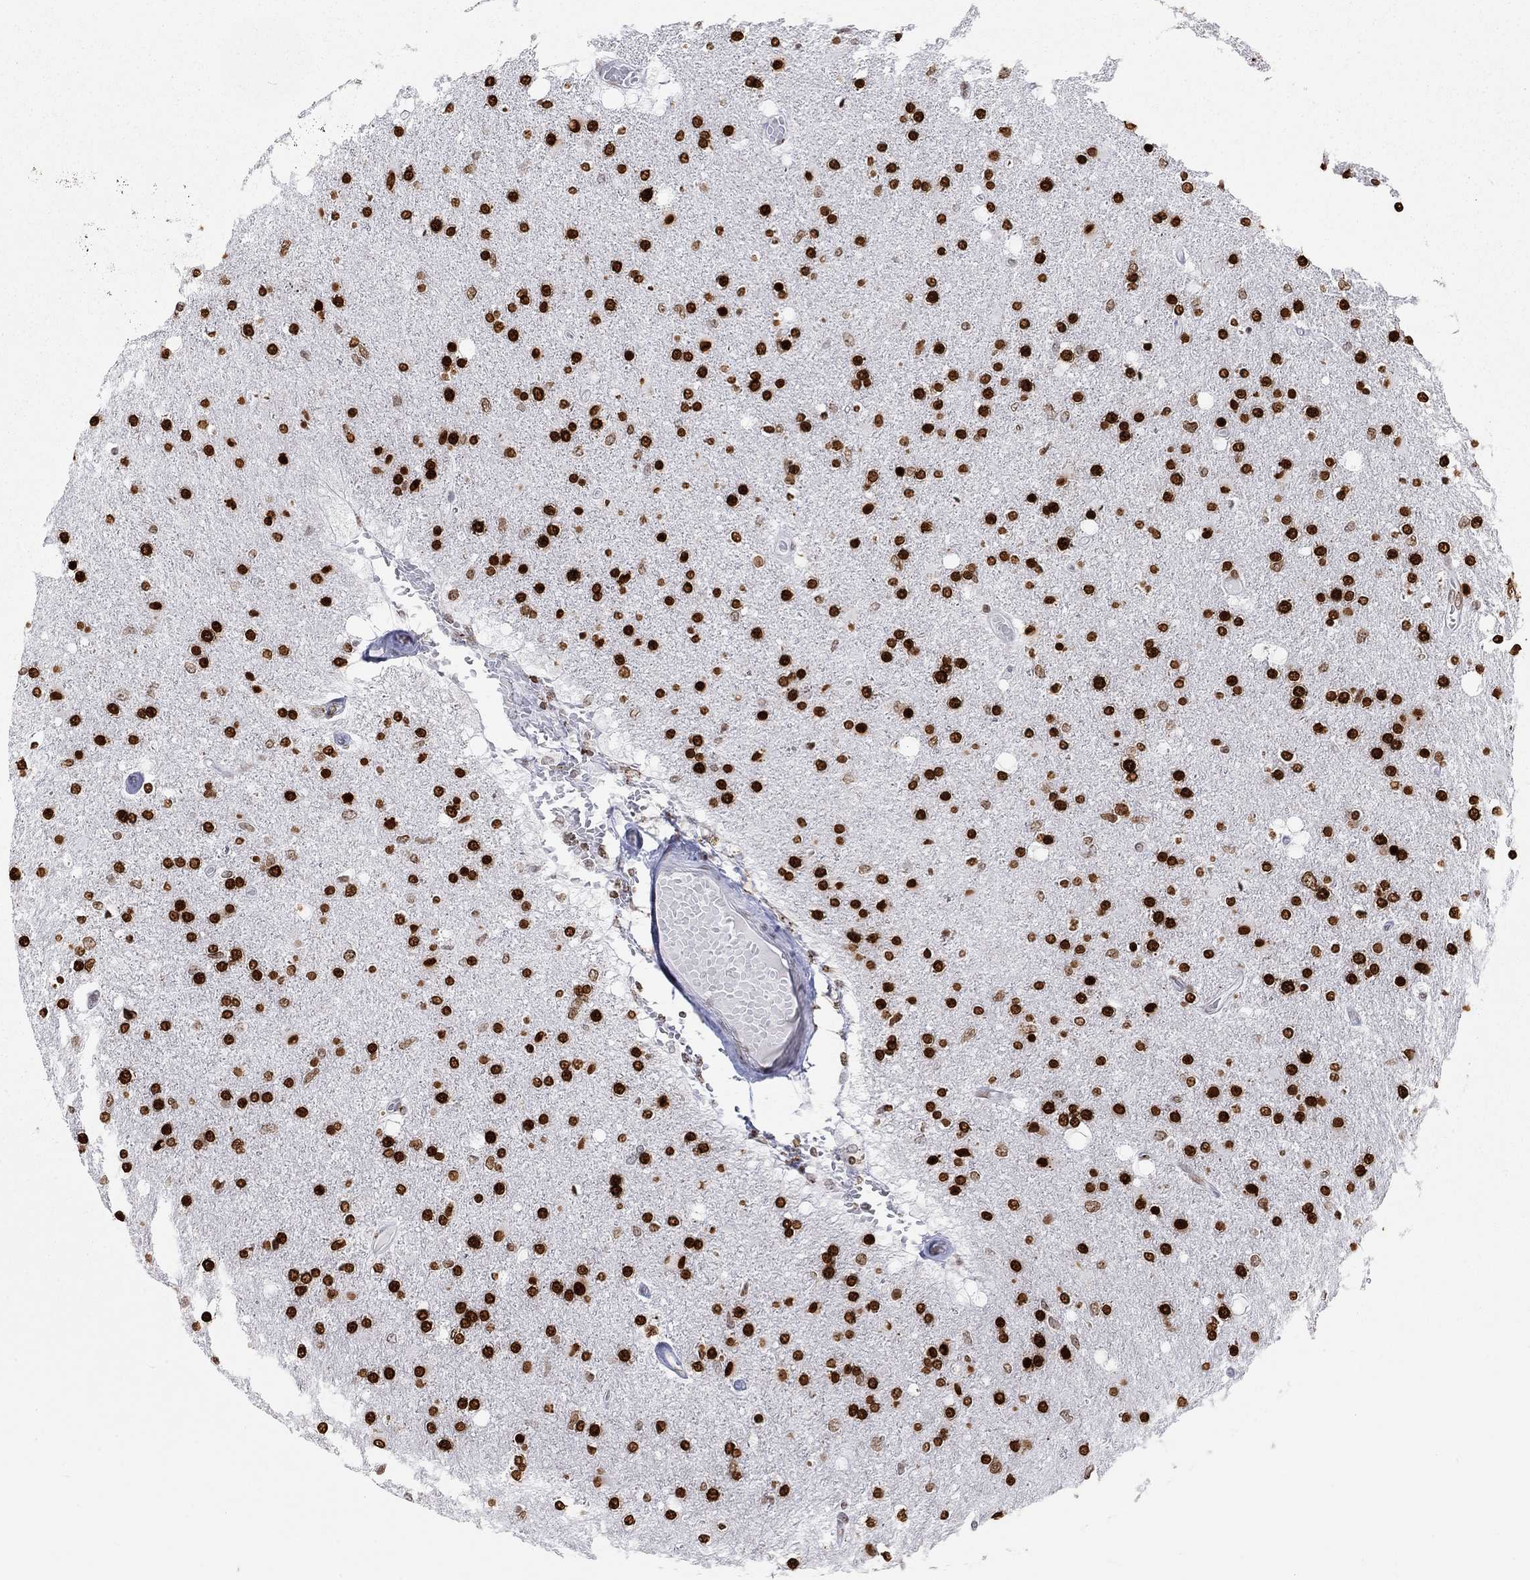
{"staining": {"intensity": "strong", "quantity": ">75%", "location": "nuclear"}, "tissue": "glioma", "cell_type": "Tumor cells", "image_type": "cancer", "snomed": [{"axis": "morphology", "description": "Glioma, malignant, High grade"}, {"axis": "topography", "description": "Cerebral cortex"}], "caption": "About >75% of tumor cells in glioma exhibit strong nuclear protein positivity as visualized by brown immunohistochemical staining.", "gene": "H2AX", "patient": {"sex": "male", "age": 70}}